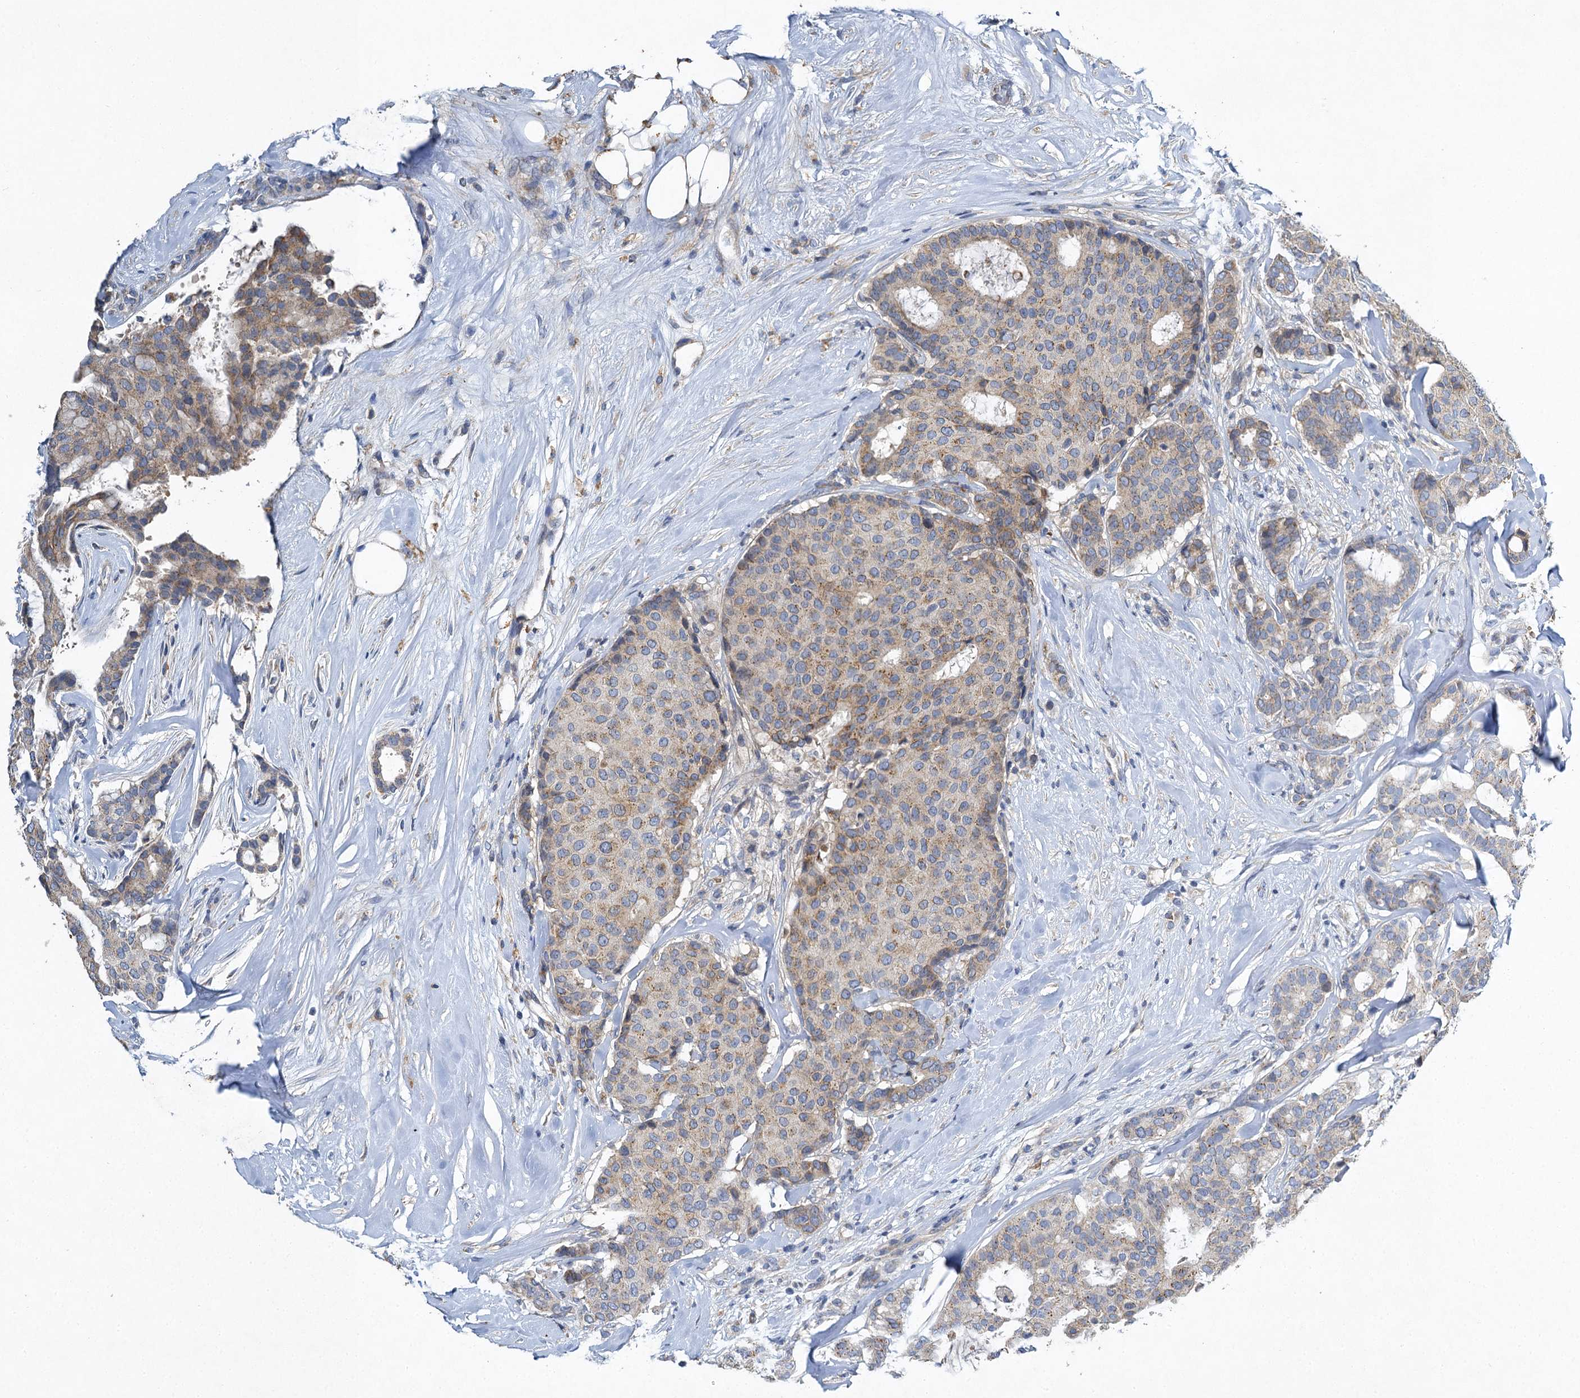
{"staining": {"intensity": "moderate", "quantity": "<25%", "location": "cytoplasmic/membranous"}, "tissue": "breast cancer", "cell_type": "Tumor cells", "image_type": "cancer", "snomed": [{"axis": "morphology", "description": "Duct carcinoma"}, {"axis": "topography", "description": "Breast"}], "caption": "Protein staining exhibits moderate cytoplasmic/membranous positivity in about <25% of tumor cells in breast invasive ductal carcinoma. Ihc stains the protein of interest in brown and the nuclei are stained blue.", "gene": "BCS1L", "patient": {"sex": "female", "age": 75}}